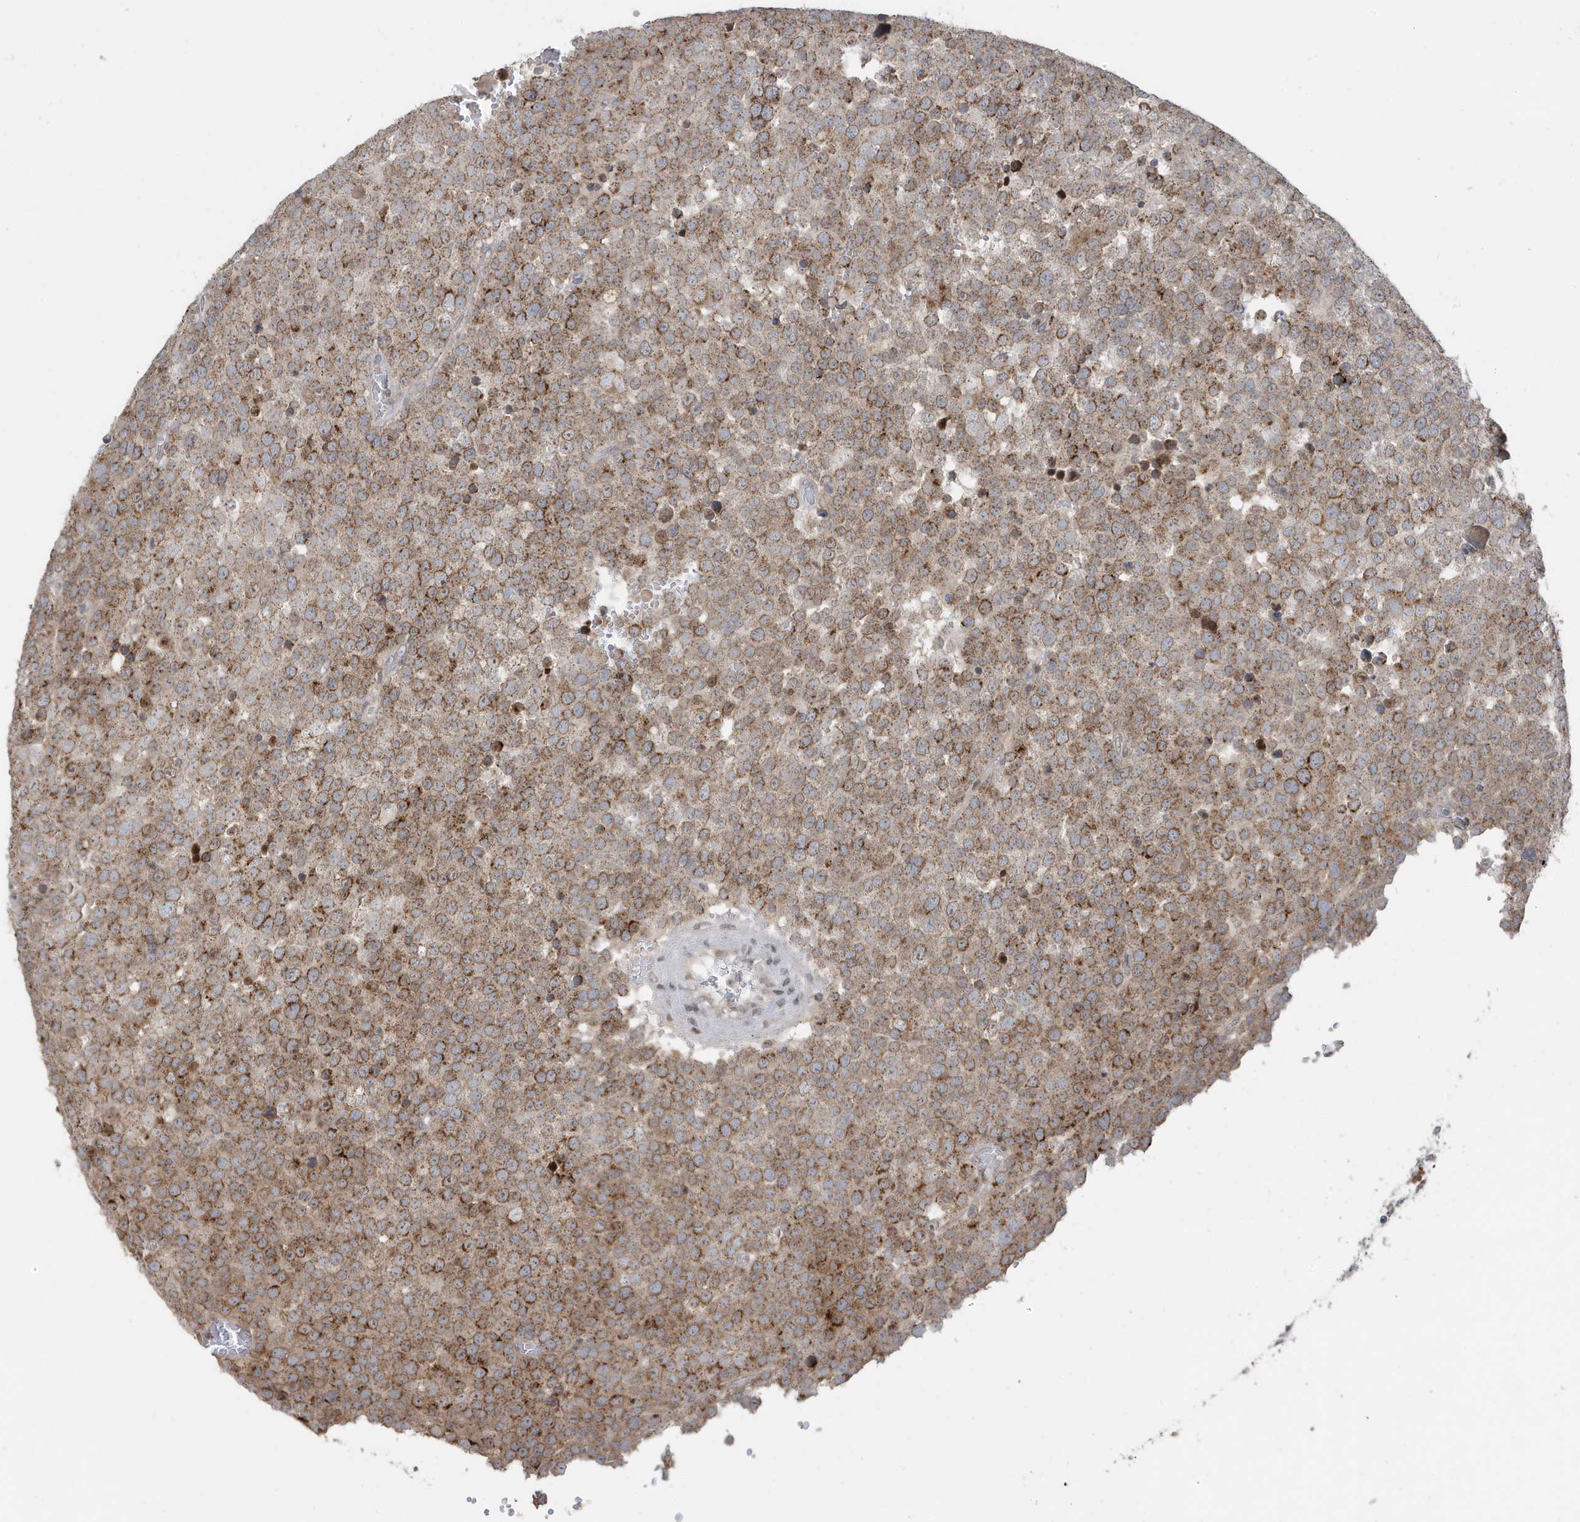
{"staining": {"intensity": "moderate", "quantity": ">75%", "location": "cytoplasmic/membranous"}, "tissue": "testis cancer", "cell_type": "Tumor cells", "image_type": "cancer", "snomed": [{"axis": "morphology", "description": "Seminoma, NOS"}, {"axis": "topography", "description": "Testis"}], "caption": "IHC staining of seminoma (testis), which reveals medium levels of moderate cytoplasmic/membranous staining in about >75% of tumor cells indicating moderate cytoplasmic/membranous protein positivity. The staining was performed using DAB (brown) for protein detection and nuclei were counterstained in hematoxylin (blue).", "gene": "RER1", "patient": {"sex": "male", "age": 71}}